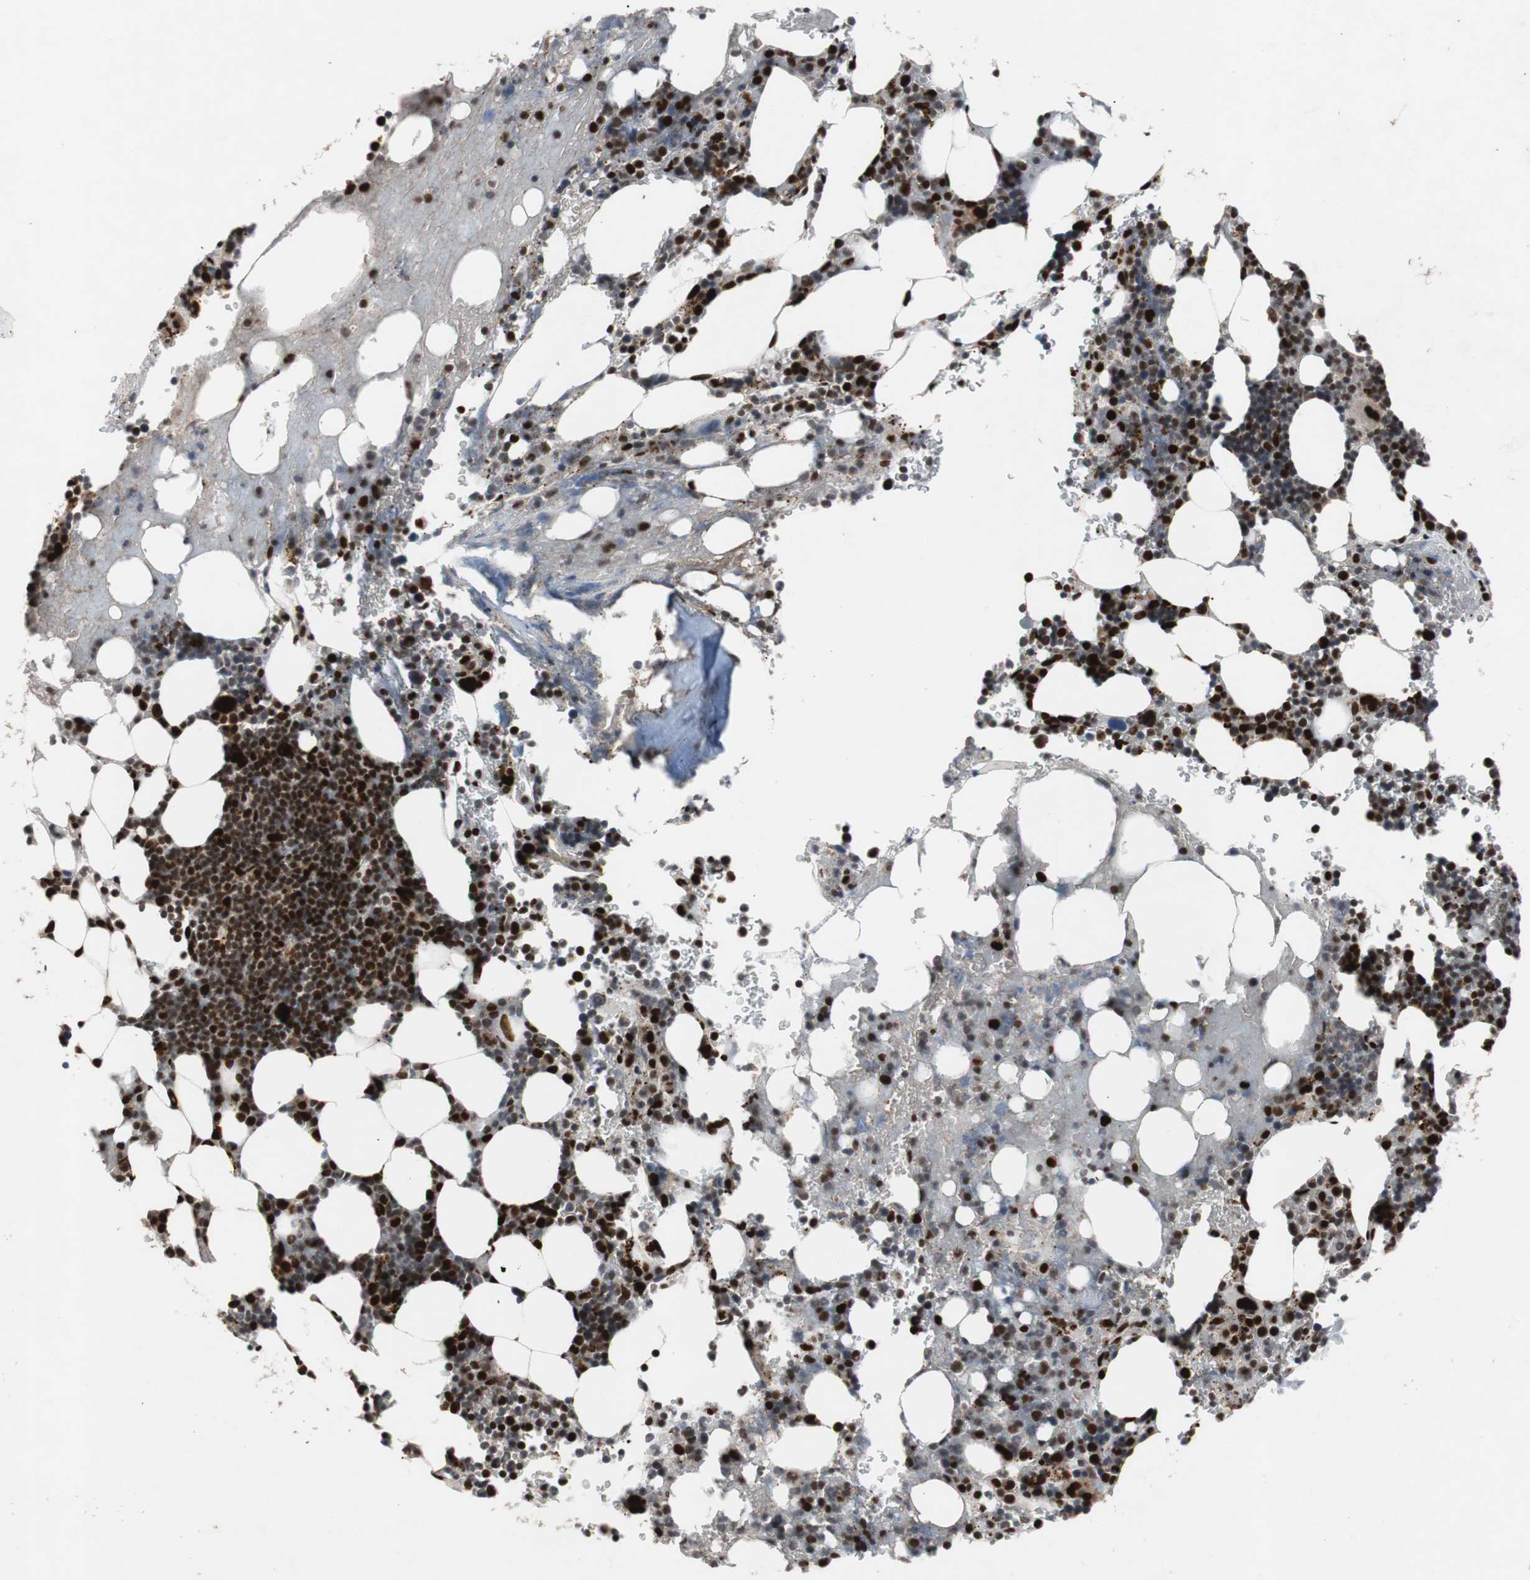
{"staining": {"intensity": "strong", "quantity": ">75%", "location": "nuclear"}, "tissue": "bone marrow", "cell_type": "Hematopoietic cells", "image_type": "normal", "snomed": [{"axis": "morphology", "description": "Normal tissue, NOS"}, {"axis": "topography", "description": "Bone marrow"}], "caption": "Bone marrow stained with immunohistochemistry (IHC) displays strong nuclear expression in approximately >75% of hematopoietic cells.", "gene": "NBL1", "patient": {"sex": "female", "age": 73}}